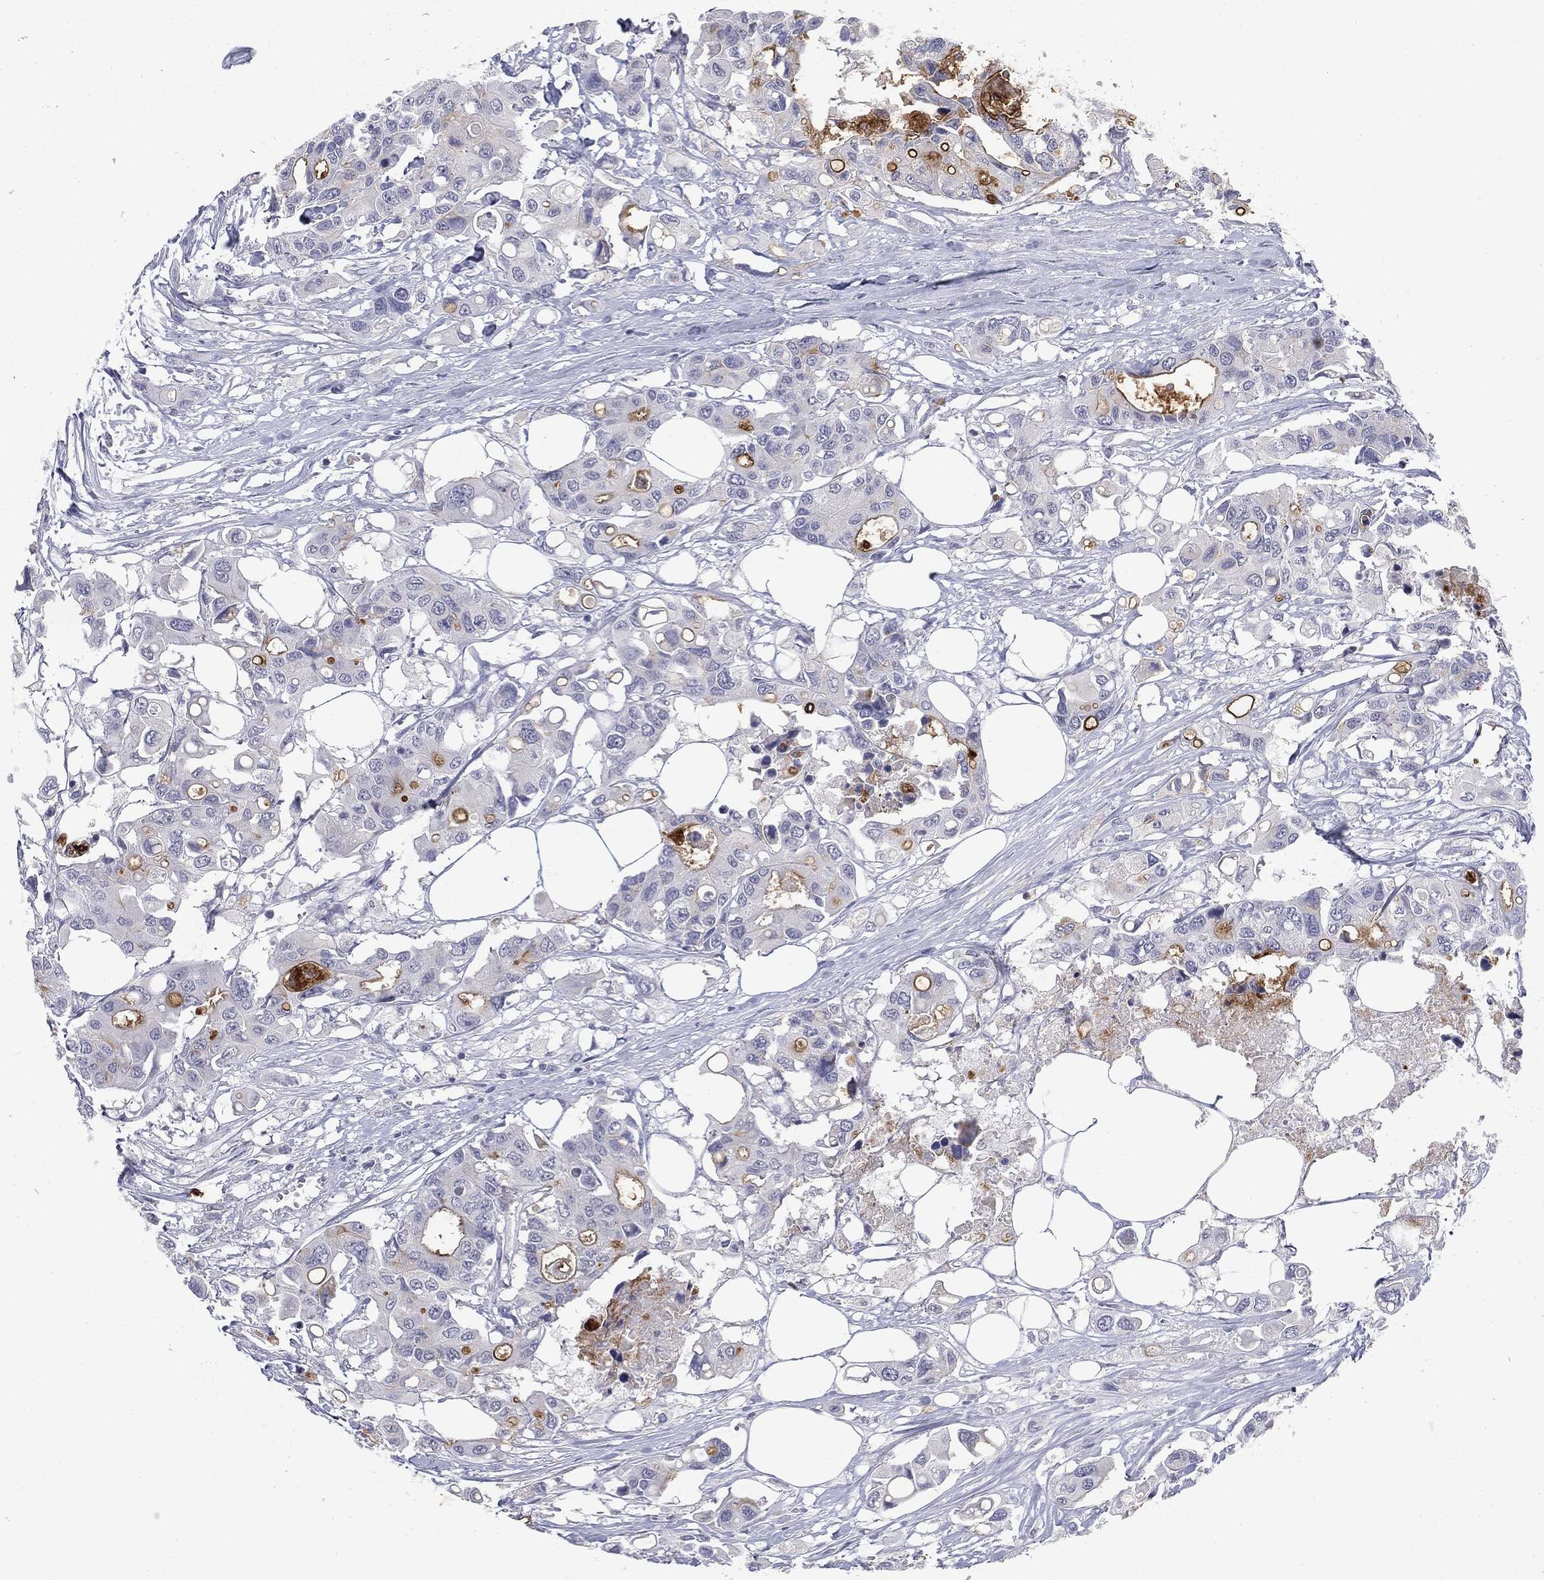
{"staining": {"intensity": "negative", "quantity": "none", "location": "none"}, "tissue": "colorectal cancer", "cell_type": "Tumor cells", "image_type": "cancer", "snomed": [{"axis": "morphology", "description": "Adenocarcinoma, NOS"}, {"axis": "topography", "description": "Colon"}], "caption": "The immunohistochemistry (IHC) micrograph has no significant positivity in tumor cells of adenocarcinoma (colorectal) tissue.", "gene": "MUC1", "patient": {"sex": "male", "age": 77}}